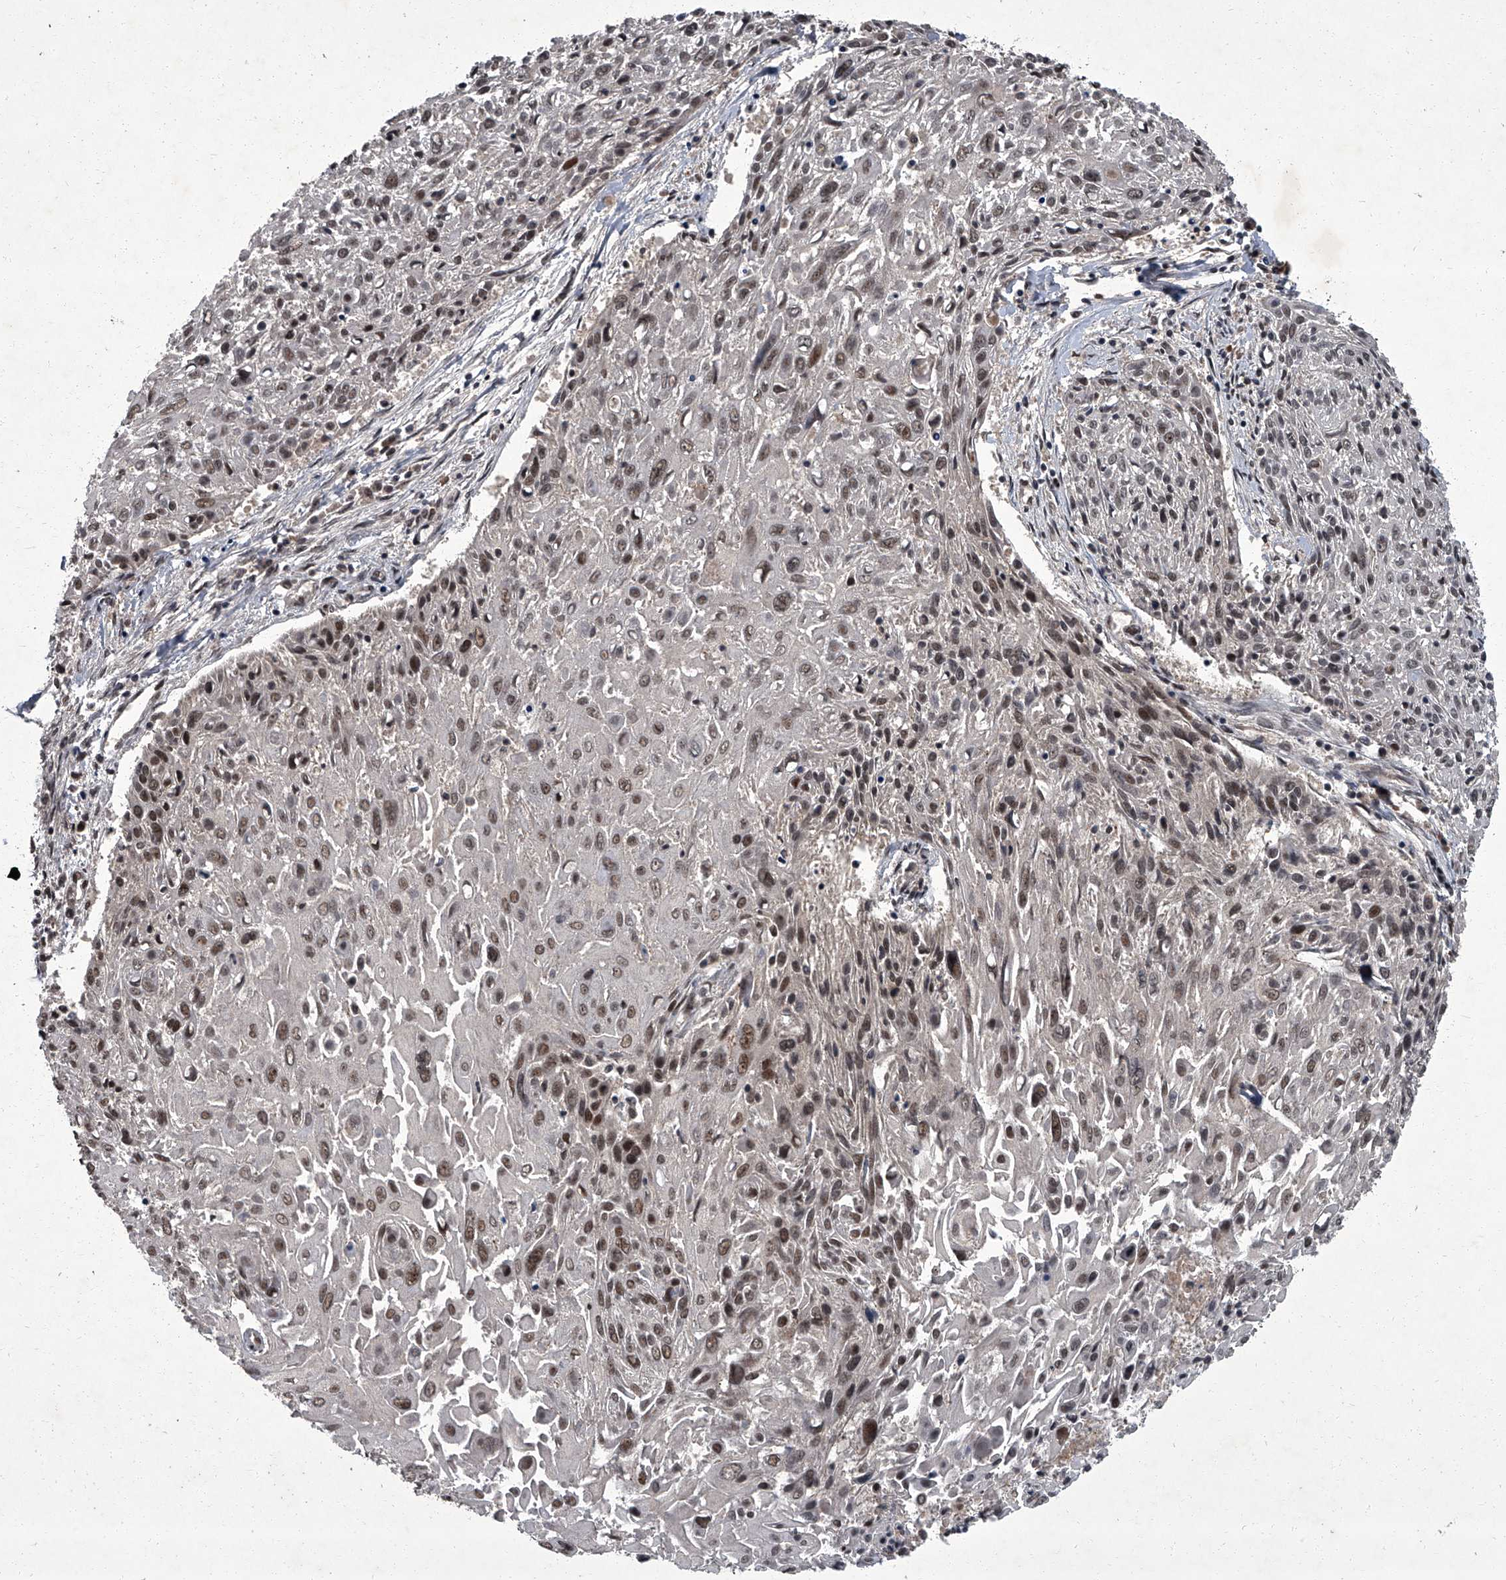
{"staining": {"intensity": "moderate", "quantity": ">75%", "location": "nuclear"}, "tissue": "cervical cancer", "cell_type": "Tumor cells", "image_type": "cancer", "snomed": [{"axis": "morphology", "description": "Squamous cell carcinoma, NOS"}, {"axis": "topography", "description": "Cervix"}], "caption": "Cervical cancer was stained to show a protein in brown. There is medium levels of moderate nuclear expression in approximately >75% of tumor cells.", "gene": "ZNF518B", "patient": {"sex": "female", "age": 51}}